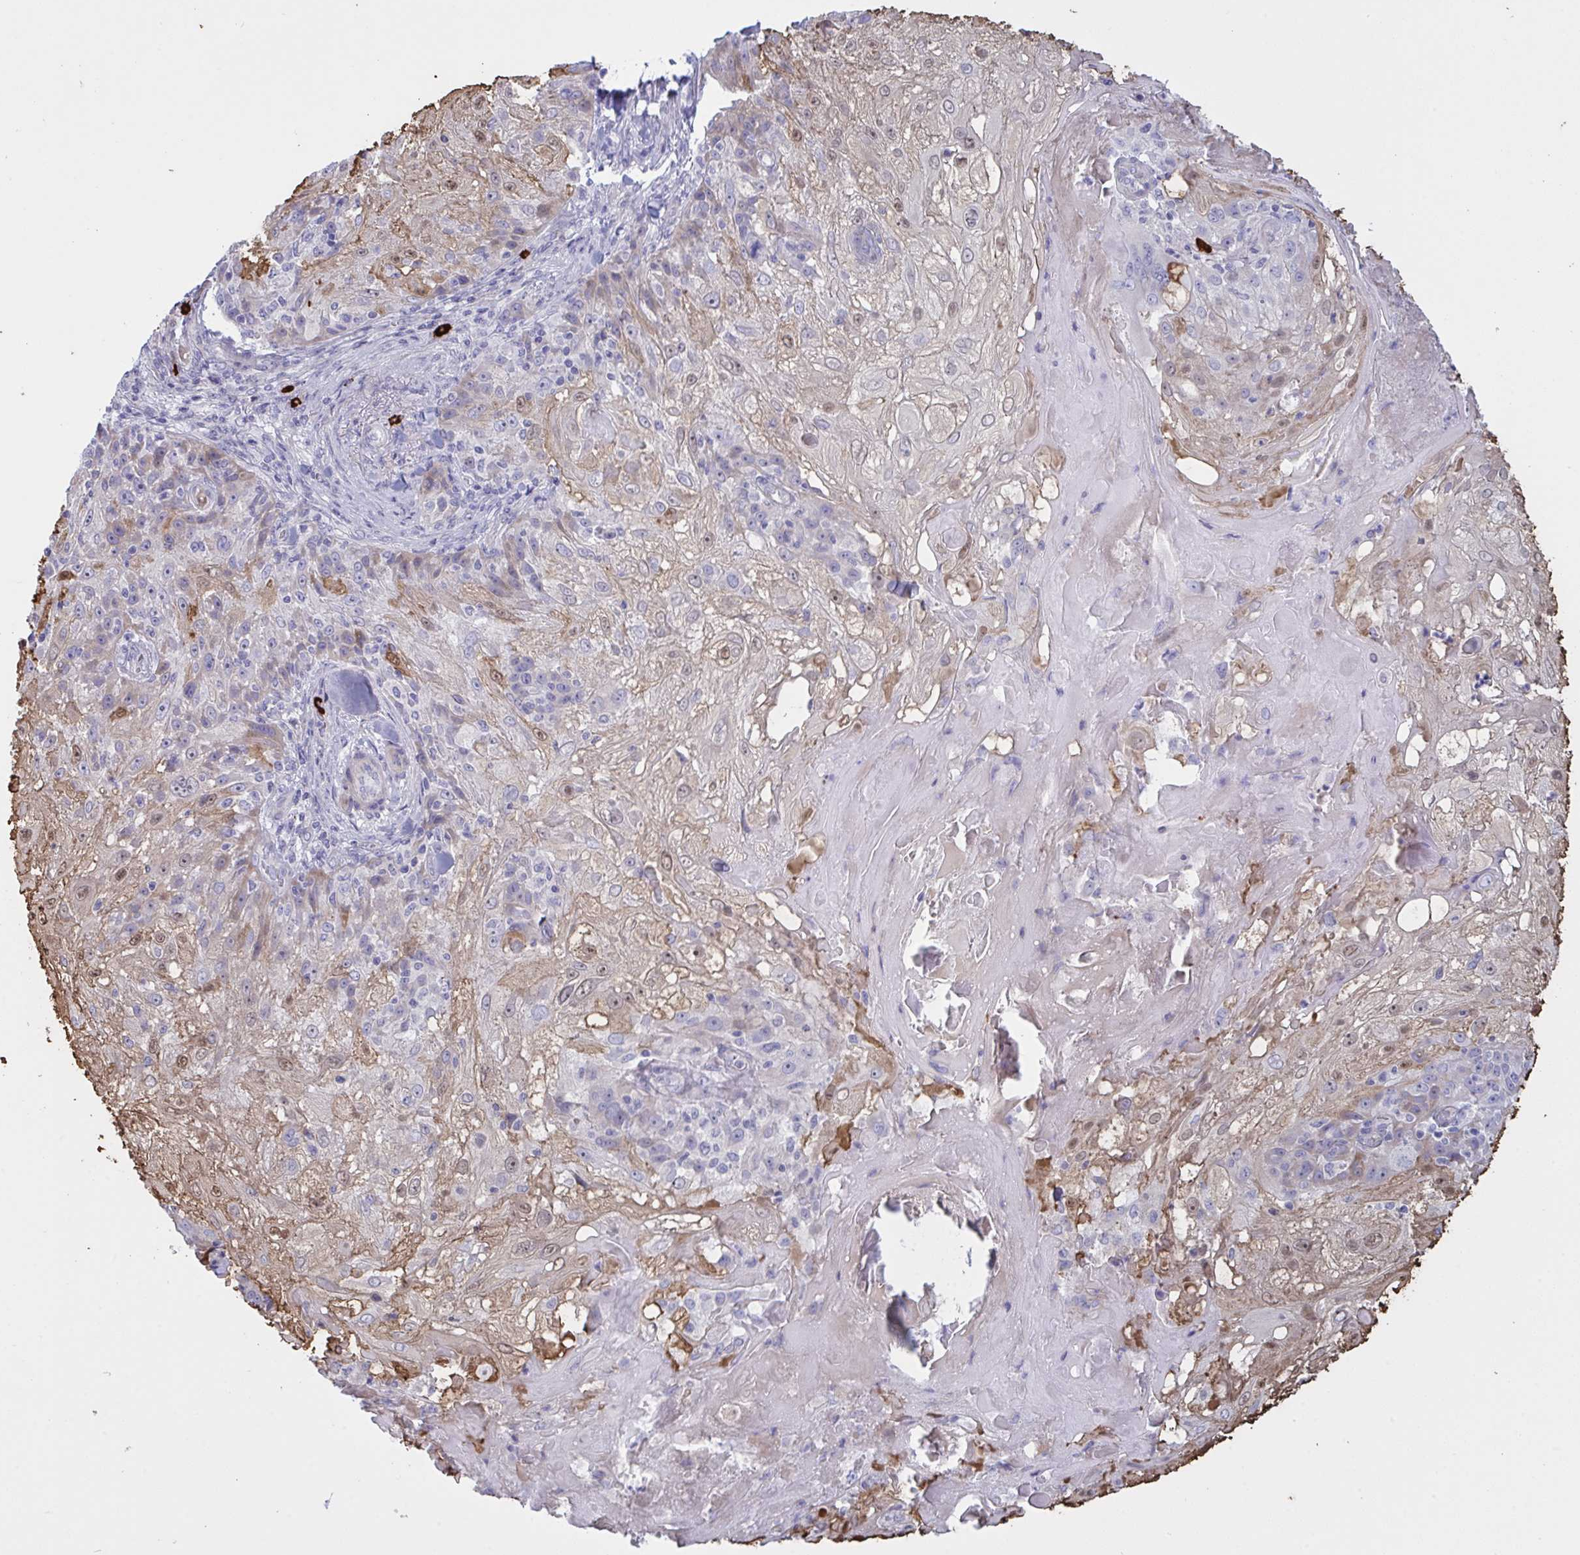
{"staining": {"intensity": "weak", "quantity": "<25%", "location": "nuclear"}, "tissue": "skin cancer", "cell_type": "Tumor cells", "image_type": "cancer", "snomed": [{"axis": "morphology", "description": "Normal tissue, NOS"}, {"axis": "morphology", "description": "Squamous cell carcinoma, NOS"}, {"axis": "topography", "description": "Skin"}], "caption": "Immunohistochemical staining of skin cancer (squamous cell carcinoma) shows no significant expression in tumor cells.", "gene": "ZNF684", "patient": {"sex": "female", "age": 83}}